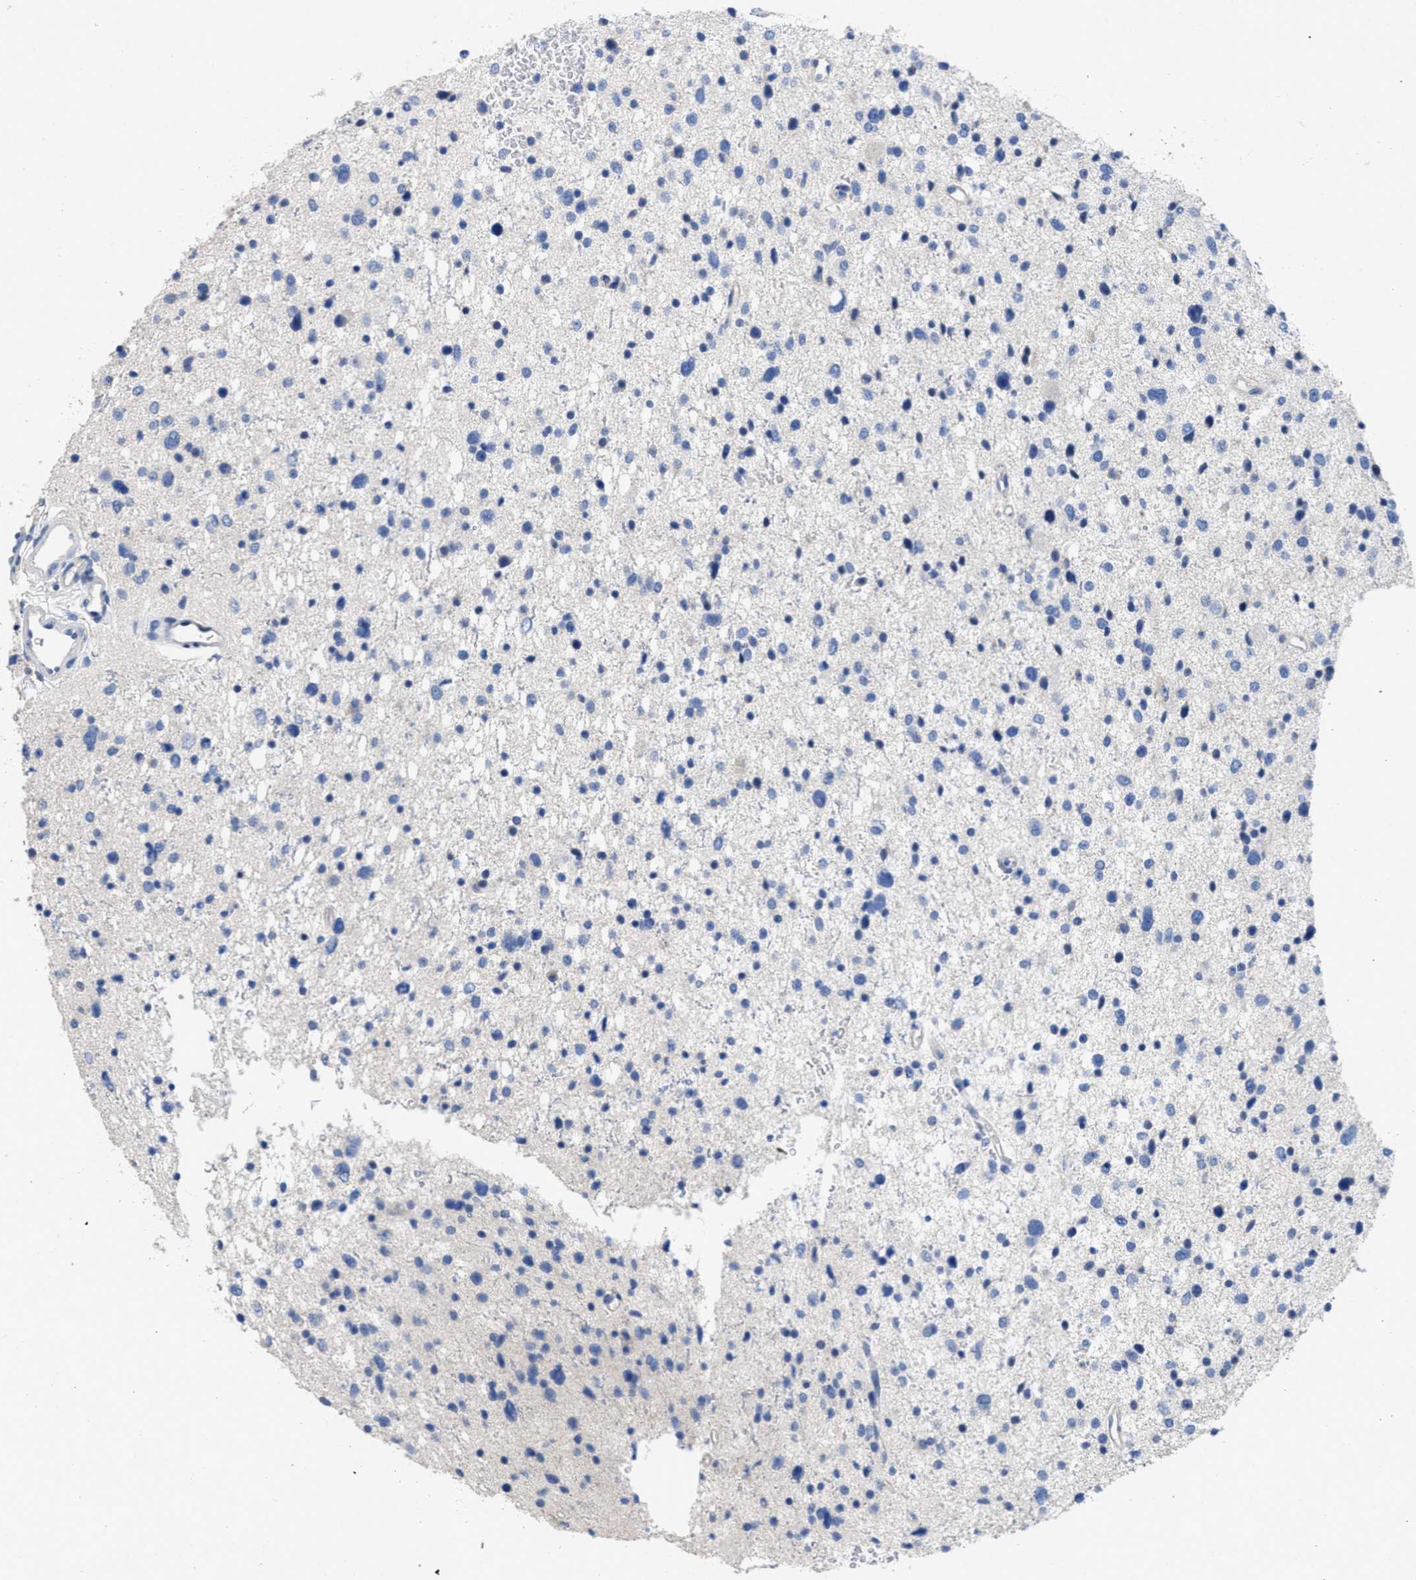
{"staining": {"intensity": "negative", "quantity": "none", "location": "none"}, "tissue": "glioma", "cell_type": "Tumor cells", "image_type": "cancer", "snomed": [{"axis": "morphology", "description": "Glioma, malignant, Low grade"}, {"axis": "topography", "description": "Brain"}], "caption": "High power microscopy image of an immunohistochemistry photomicrograph of glioma, revealing no significant positivity in tumor cells.", "gene": "CA9", "patient": {"sex": "female", "age": 37}}